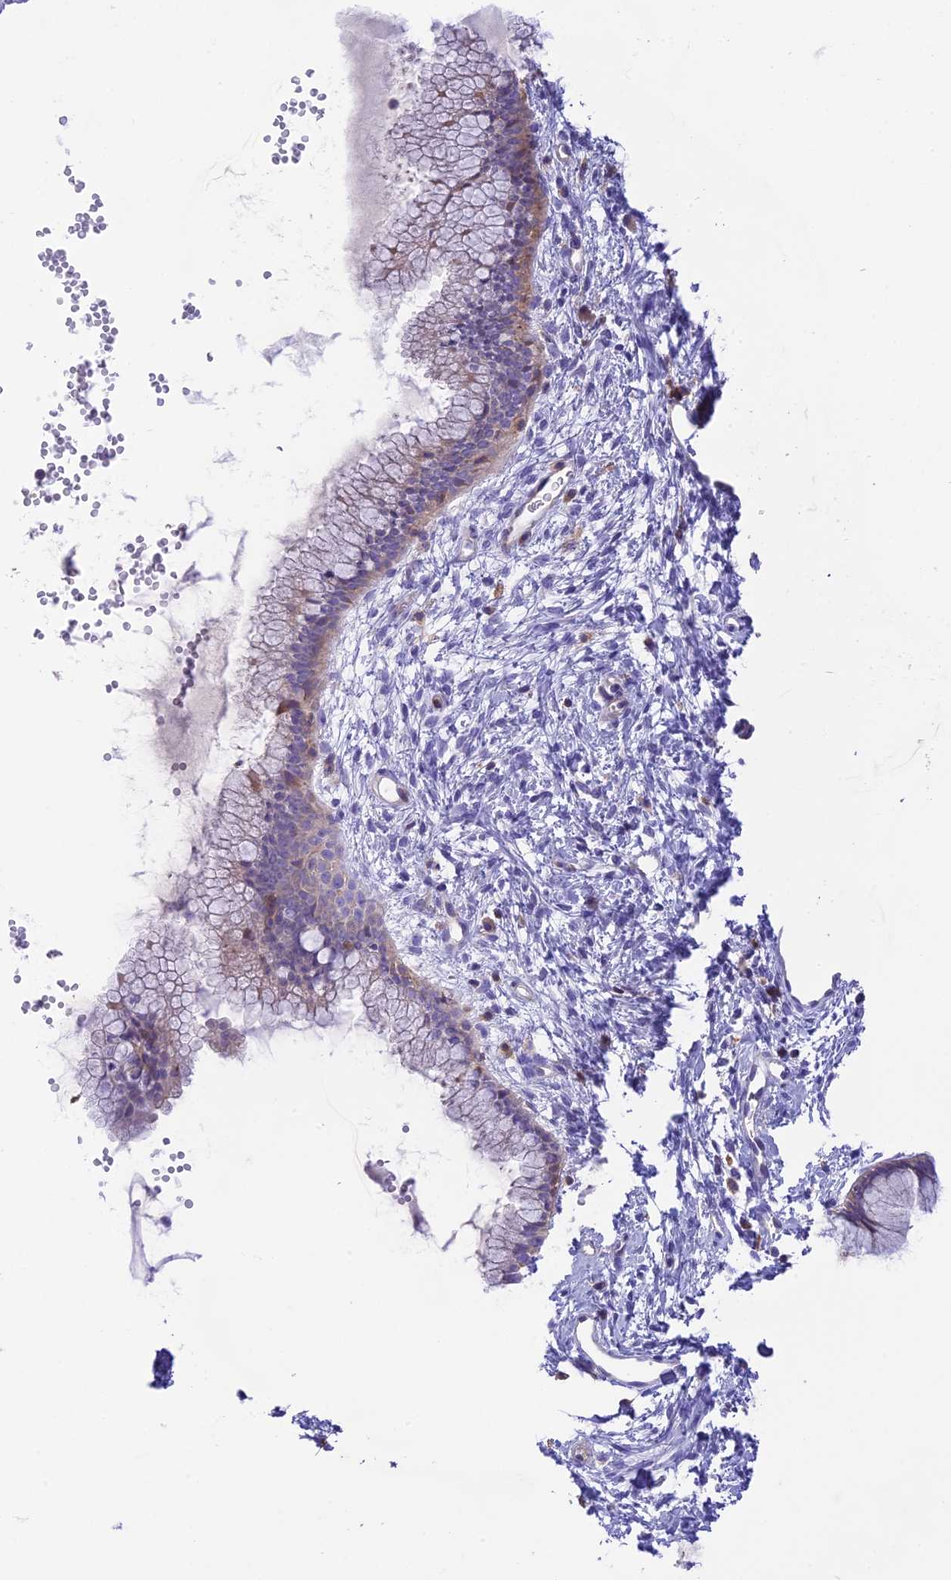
{"staining": {"intensity": "weak", "quantity": "25%-75%", "location": "cytoplasmic/membranous"}, "tissue": "cervix", "cell_type": "Glandular cells", "image_type": "normal", "snomed": [{"axis": "morphology", "description": "Normal tissue, NOS"}, {"axis": "topography", "description": "Cervix"}], "caption": "IHC staining of normal cervix, which displays low levels of weak cytoplasmic/membranous positivity in about 25%-75% of glandular cells indicating weak cytoplasmic/membranous protein staining. The staining was performed using DAB (3,3'-diaminobenzidine) (brown) for protein detection and nuclei were counterstained in hematoxylin (blue).", "gene": "CORO7", "patient": {"sex": "female", "age": 42}}